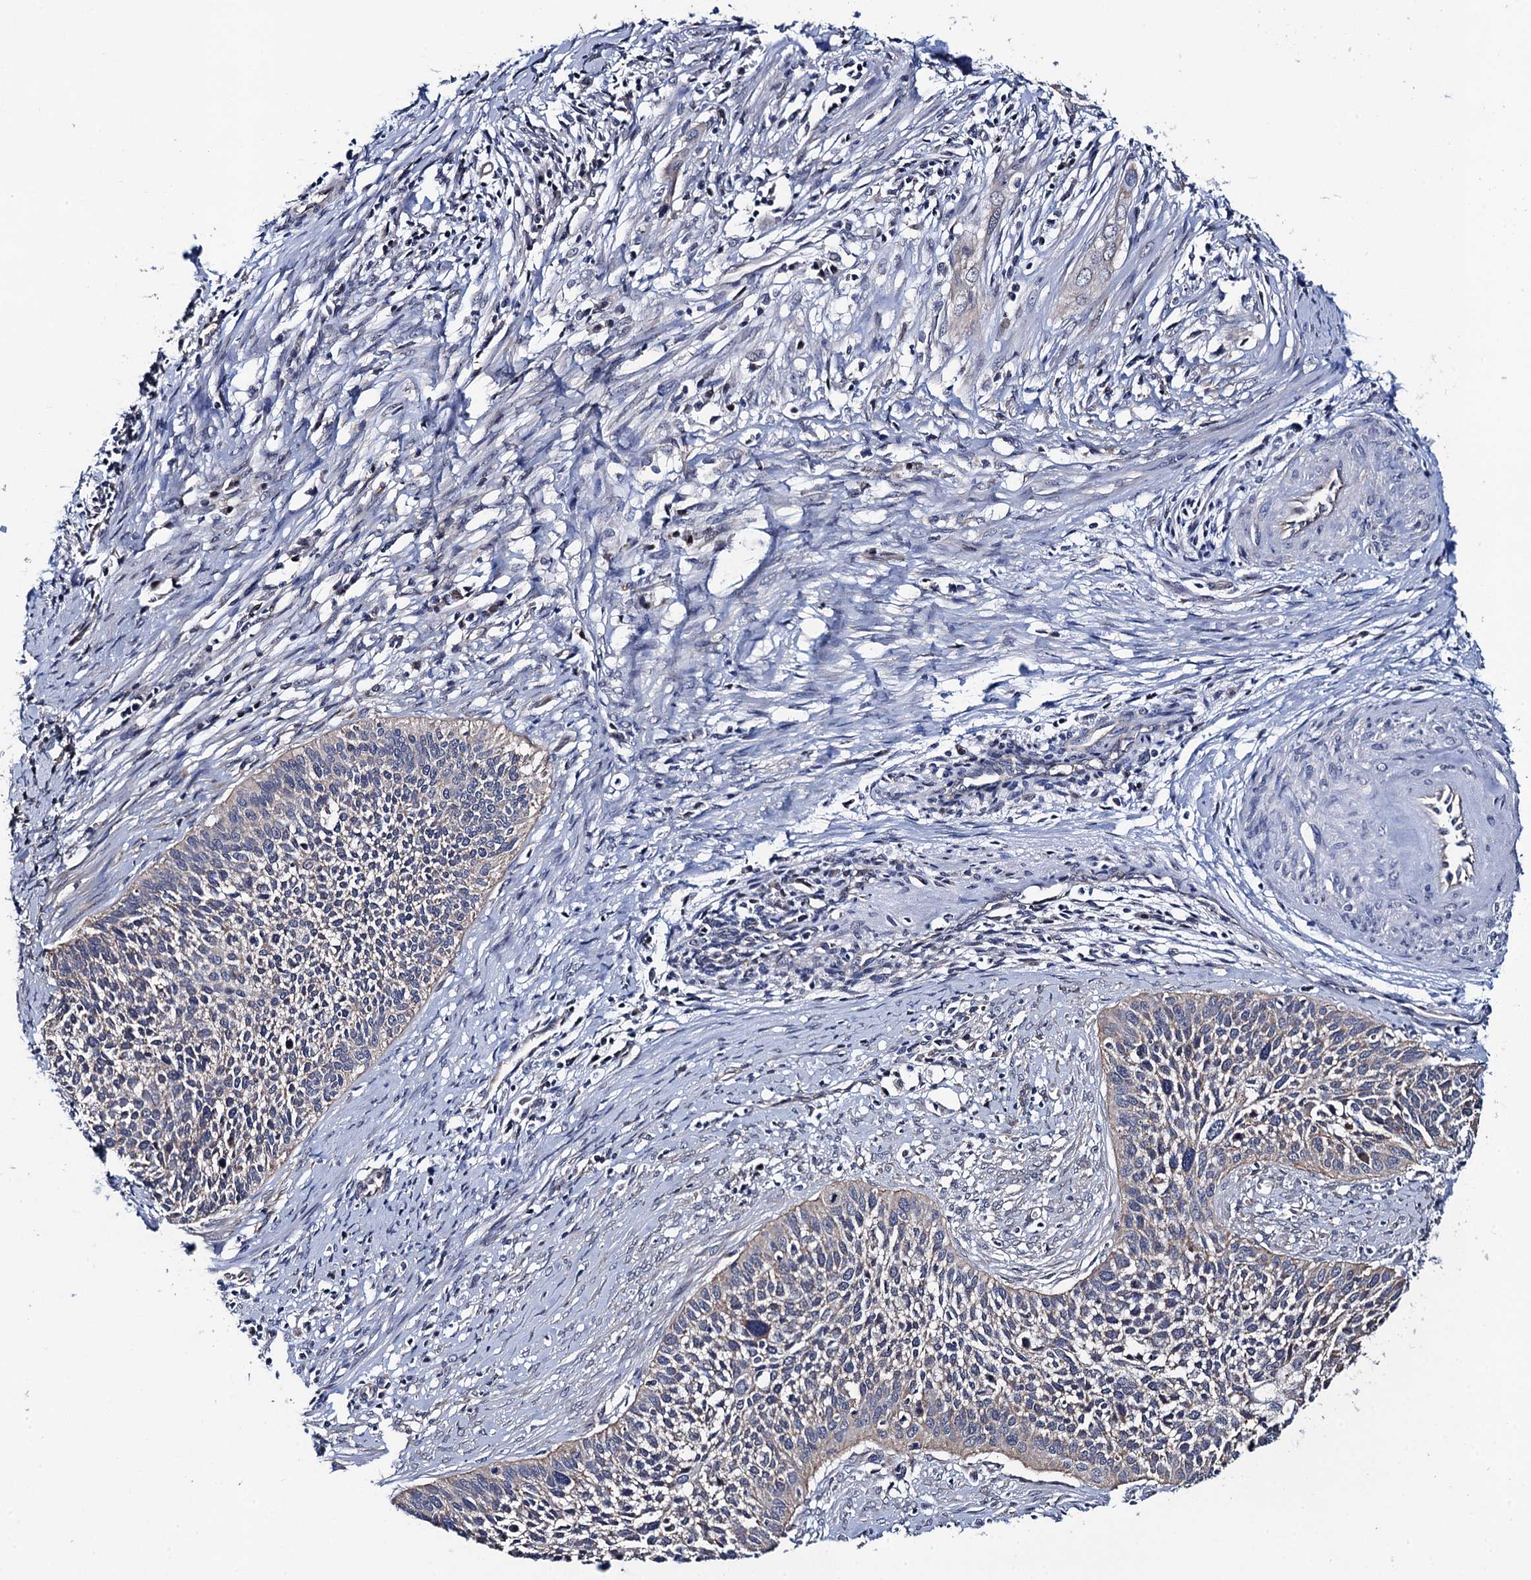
{"staining": {"intensity": "moderate", "quantity": "<25%", "location": "cytoplasmic/membranous"}, "tissue": "cervical cancer", "cell_type": "Tumor cells", "image_type": "cancer", "snomed": [{"axis": "morphology", "description": "Squamous cell carcinoma, NOS"}, {"axis": "topography", "description": "Cervix"}], "caption": "Immunohistochemistry histopathology image of neoplastic tissue: human cervical cancer (squamous cell carcinoma) stained using immunohistochemistry (IHC) shows low levels of moderate protein expression localized specifically in the cytoplasmic/membranous of tumor cells, appearing as a cytoplasmic/membranous brown color.", "gene": "PTCD3", "patient": {"sex": "female", "age": 34}}